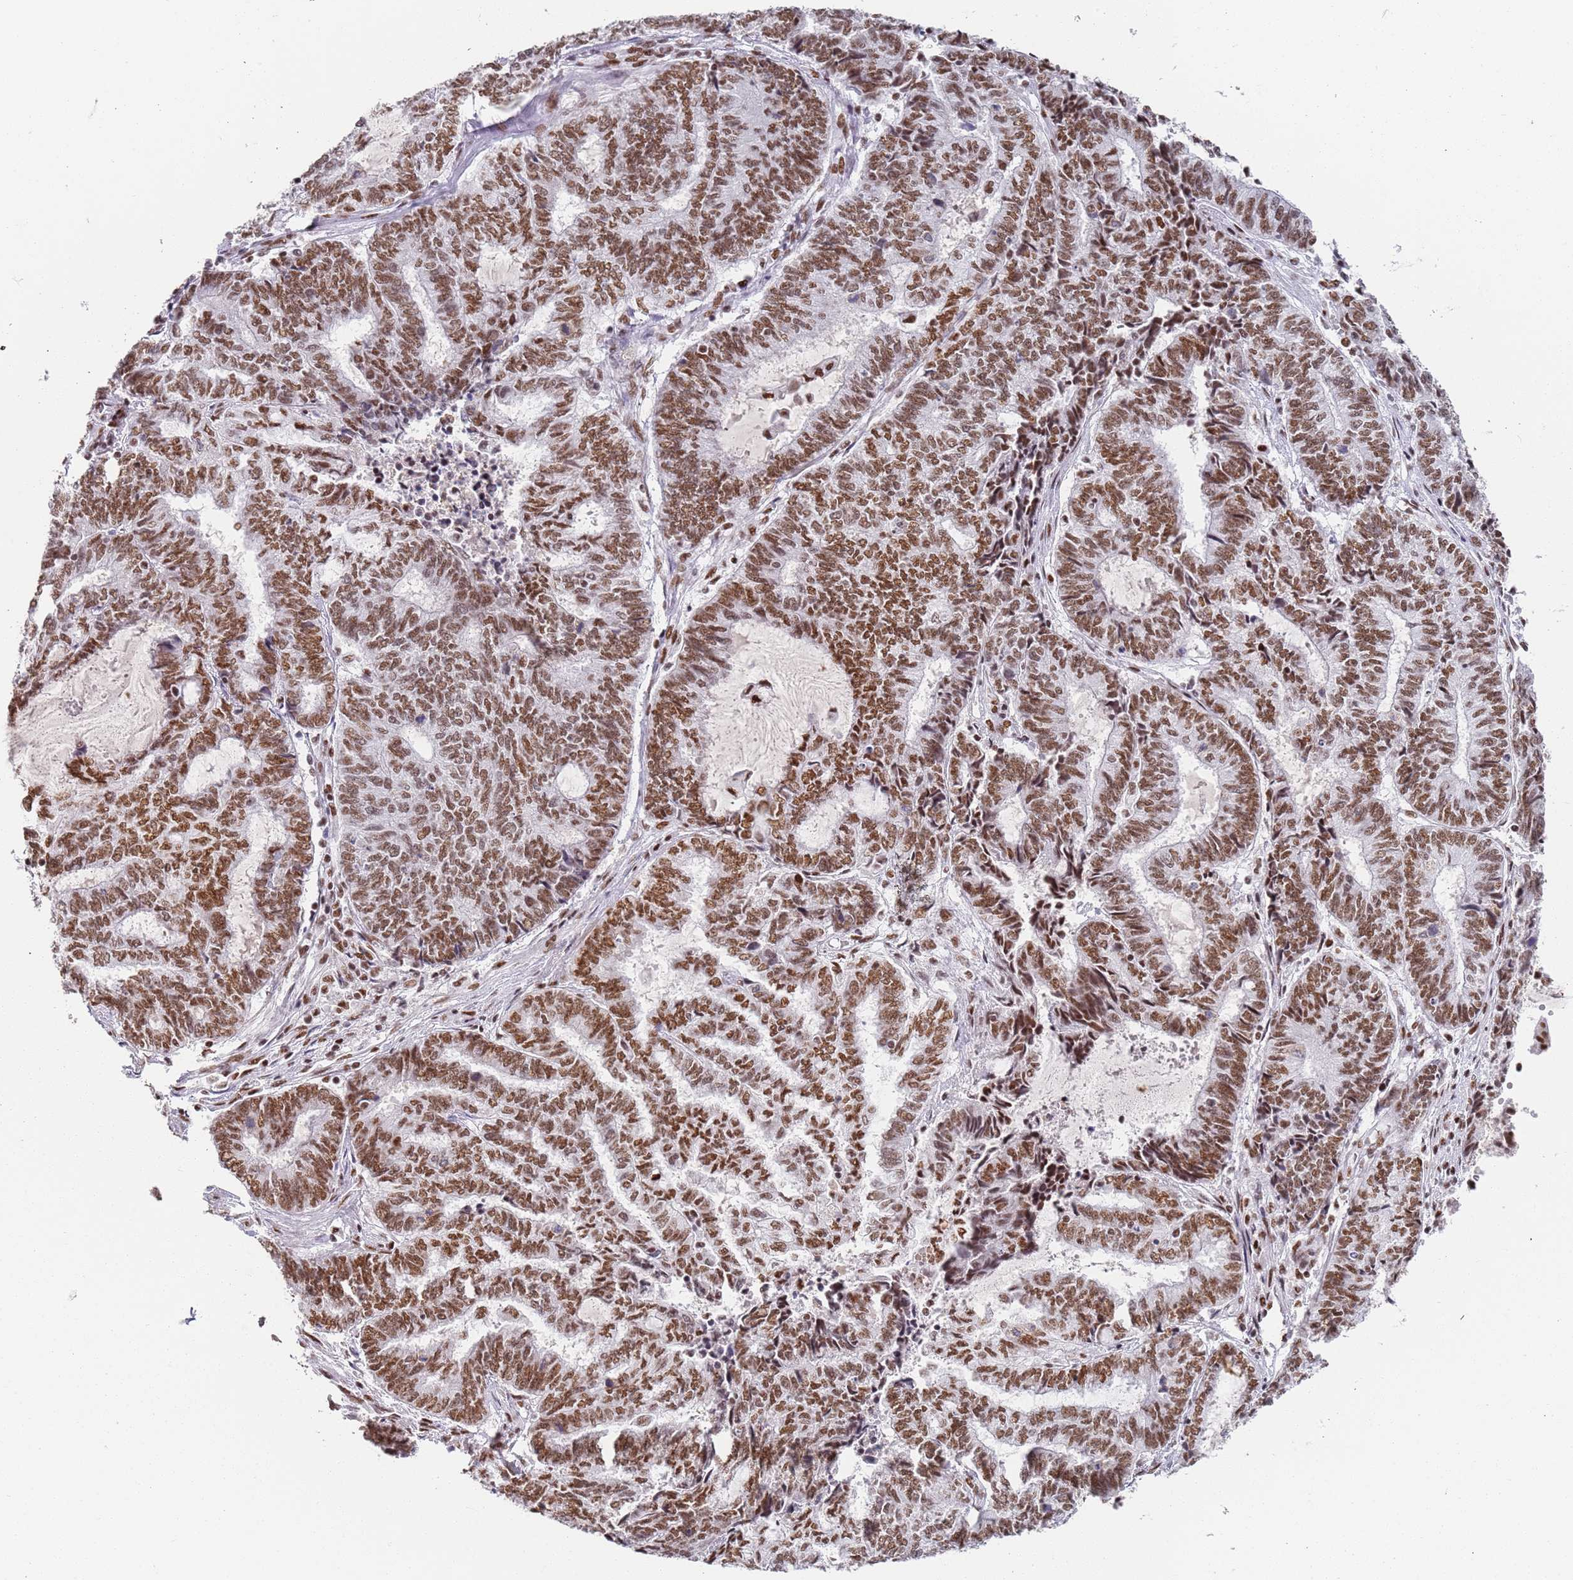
{"staining": {"intensity": "strong", "quantity": ">75%", "location": "nuclear"}, "tissue": "endometrial cancer", "cell_type": "Tumor cells", "image_type": "cancer", "snomed": [{"axis": "morphology", "description": "Adenocarcinoma, NOS"}, {"axis": "topography", "description": "Uterus"}, {"axis": "topography", "description": "Endometrium"}], "caption": "Endometrial adenocarcinoma was stained to show a protein in brown. There is high levels of strong nuclear positivity in about >75% of tumor cells. (Stains: DAB (3,3'-diaminobenzidine) in brown, nuclei in blue, Microscopy: brightfield microscopy at high magnification).", "gene": "AKAP8L", "patient": {"sex": "female", "age": 70}}